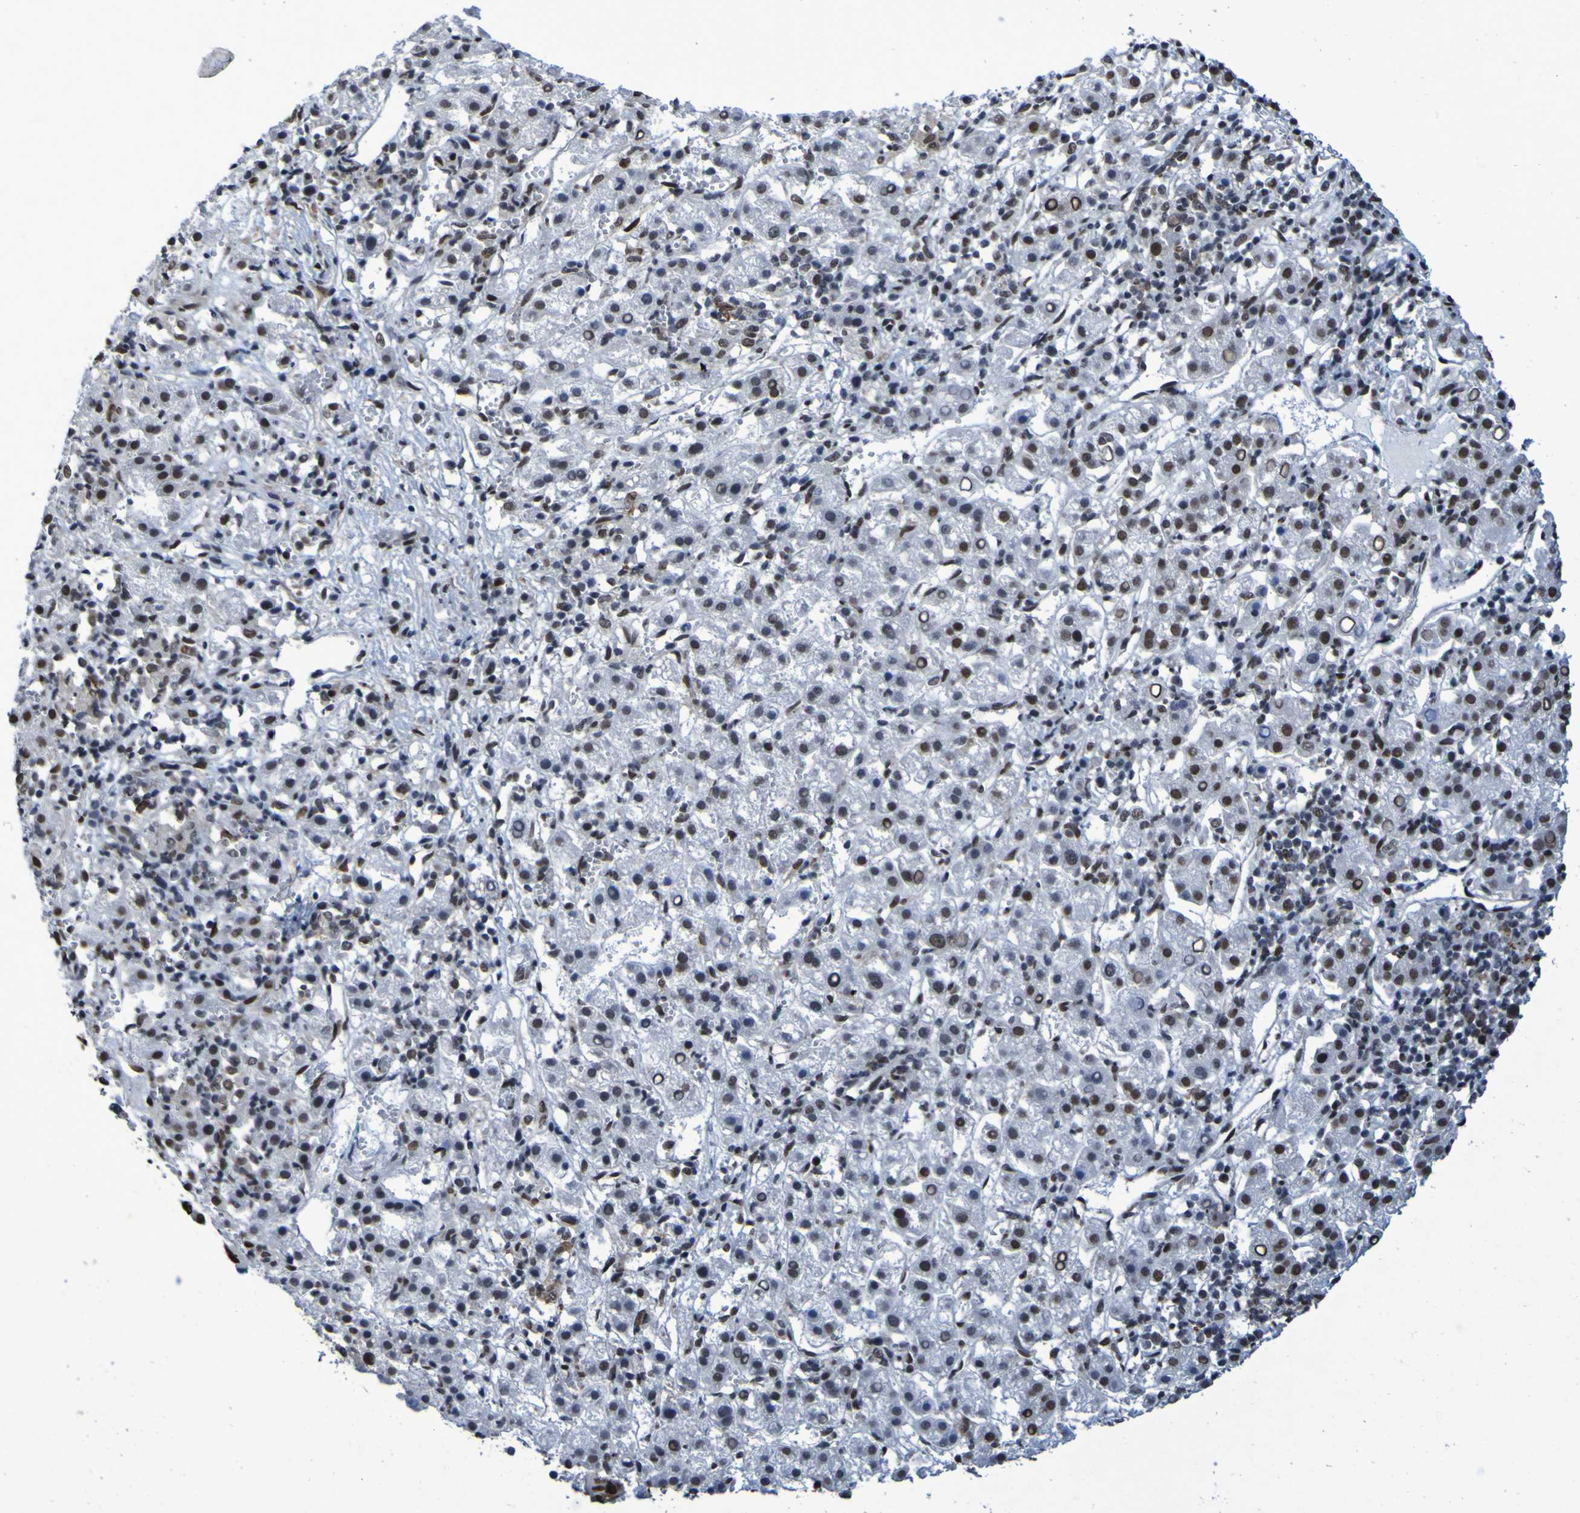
{"staining": {"intensity": "strong", "quantity": "25%-75%", "location": "nuclear"}, "tissue": "liver cancer", "cell_type": "Tumor cells", "image_type": "cancer", "snomed": [{"axis": "morphology", "description": "Carcinoma, Hepatocellular, NOS"}, {"axis": "topography", "description": "Liver"}], "caption": "Tumor cells show high levels of strong nuclear positivity in about 25%-75% of cells in liver hepatocellular carcinoma.", "gene": "HNRNPR", "patient": {"sex": "female", "age": 58}}